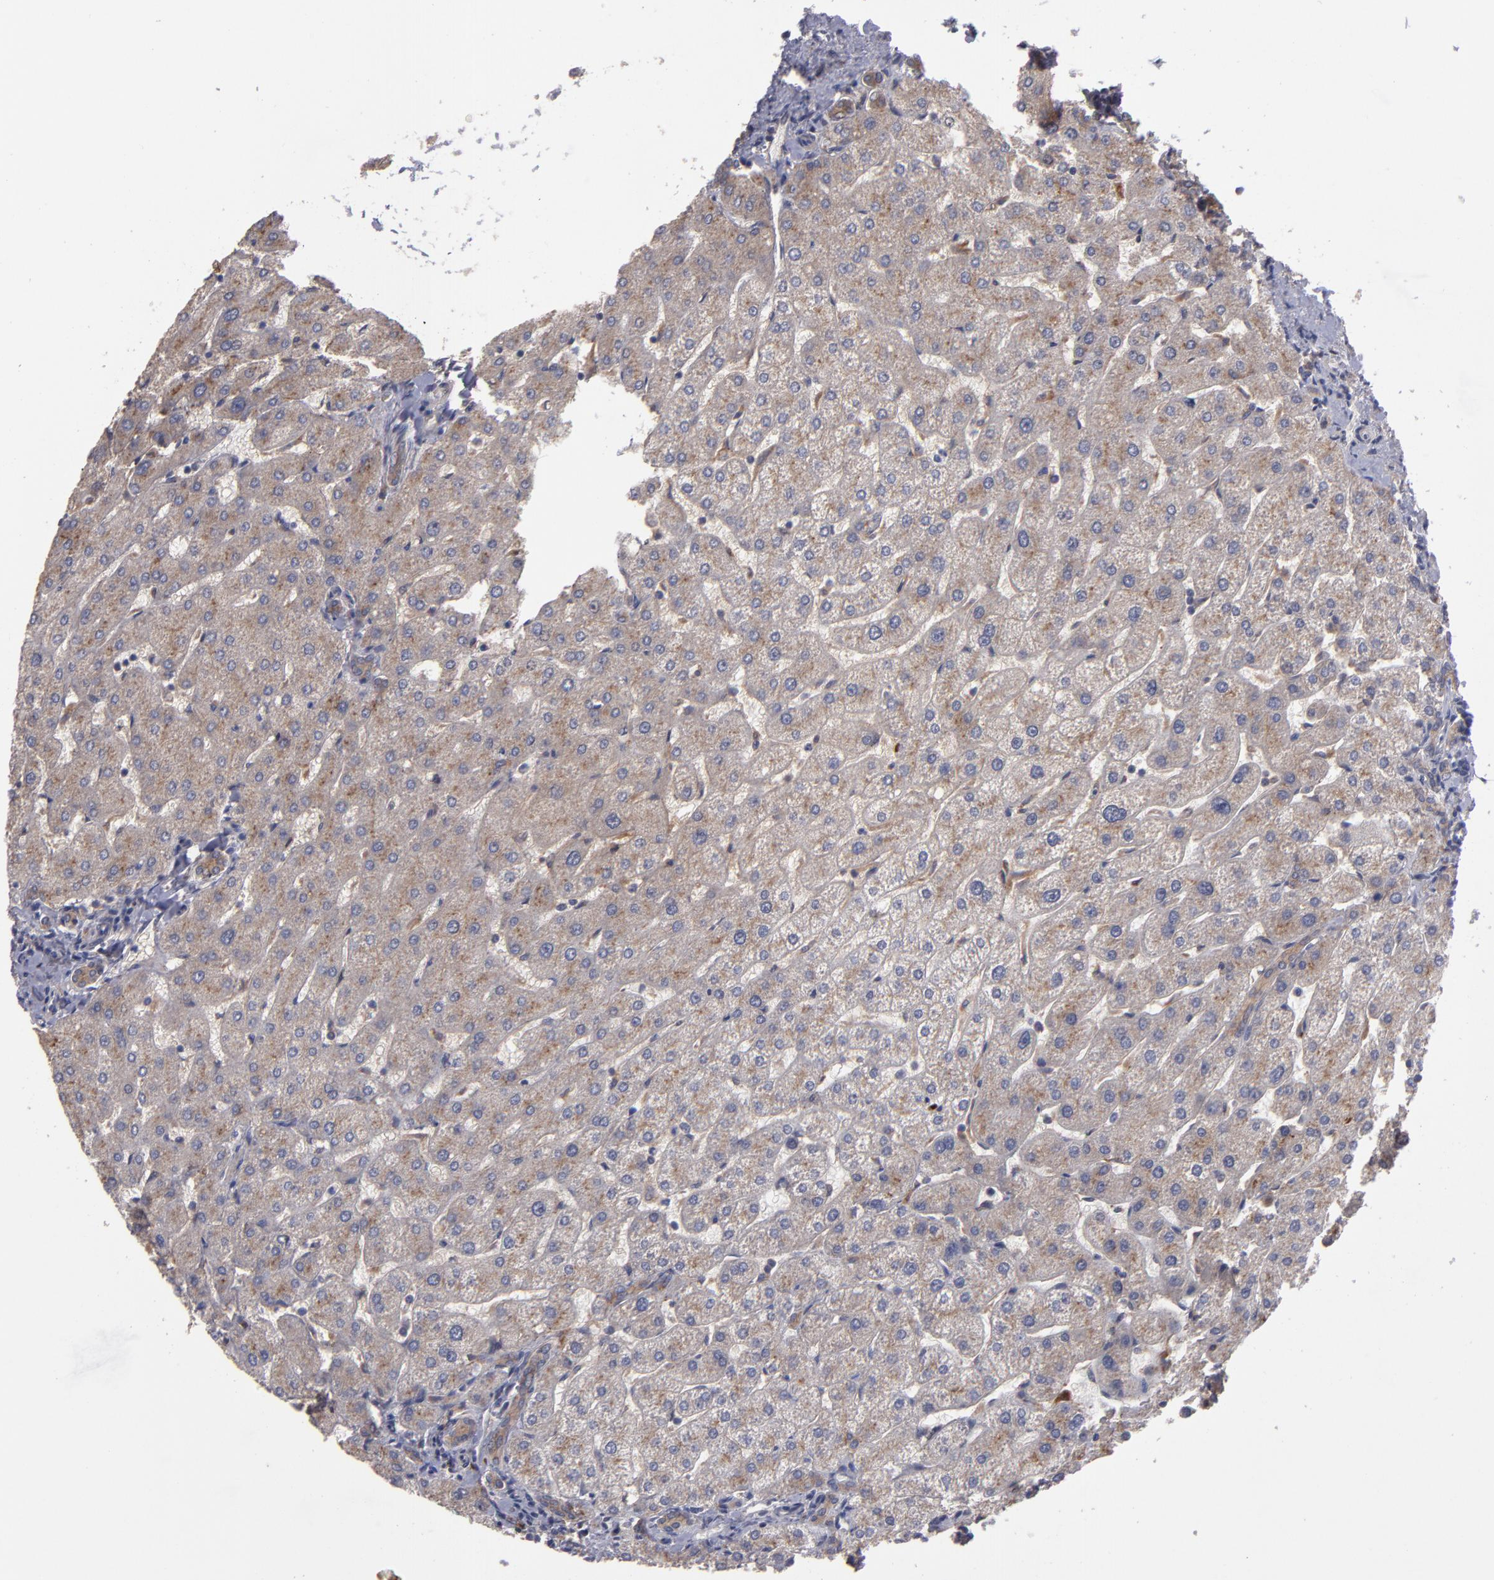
{"staining": {"intensity": "moderate", "quantity": ">75%", "location": "cytoplasmic/membranous"}, "tissue": "liver", "cell_type": "Cholangiocytes", "image_type": "normal", "snomed": [{"axis": "morphology", "description": "Normal tissue, NOS"}, {"axis": "topography", "description": "Liver"}], "caption": "Cholangiocytes reveal medium levels of moderate cytoplasmic/membranous expression in approximately >75% of cells in benign liver.", "gene": "CTSO", "patient": {"sex": "male", "age": 67}}